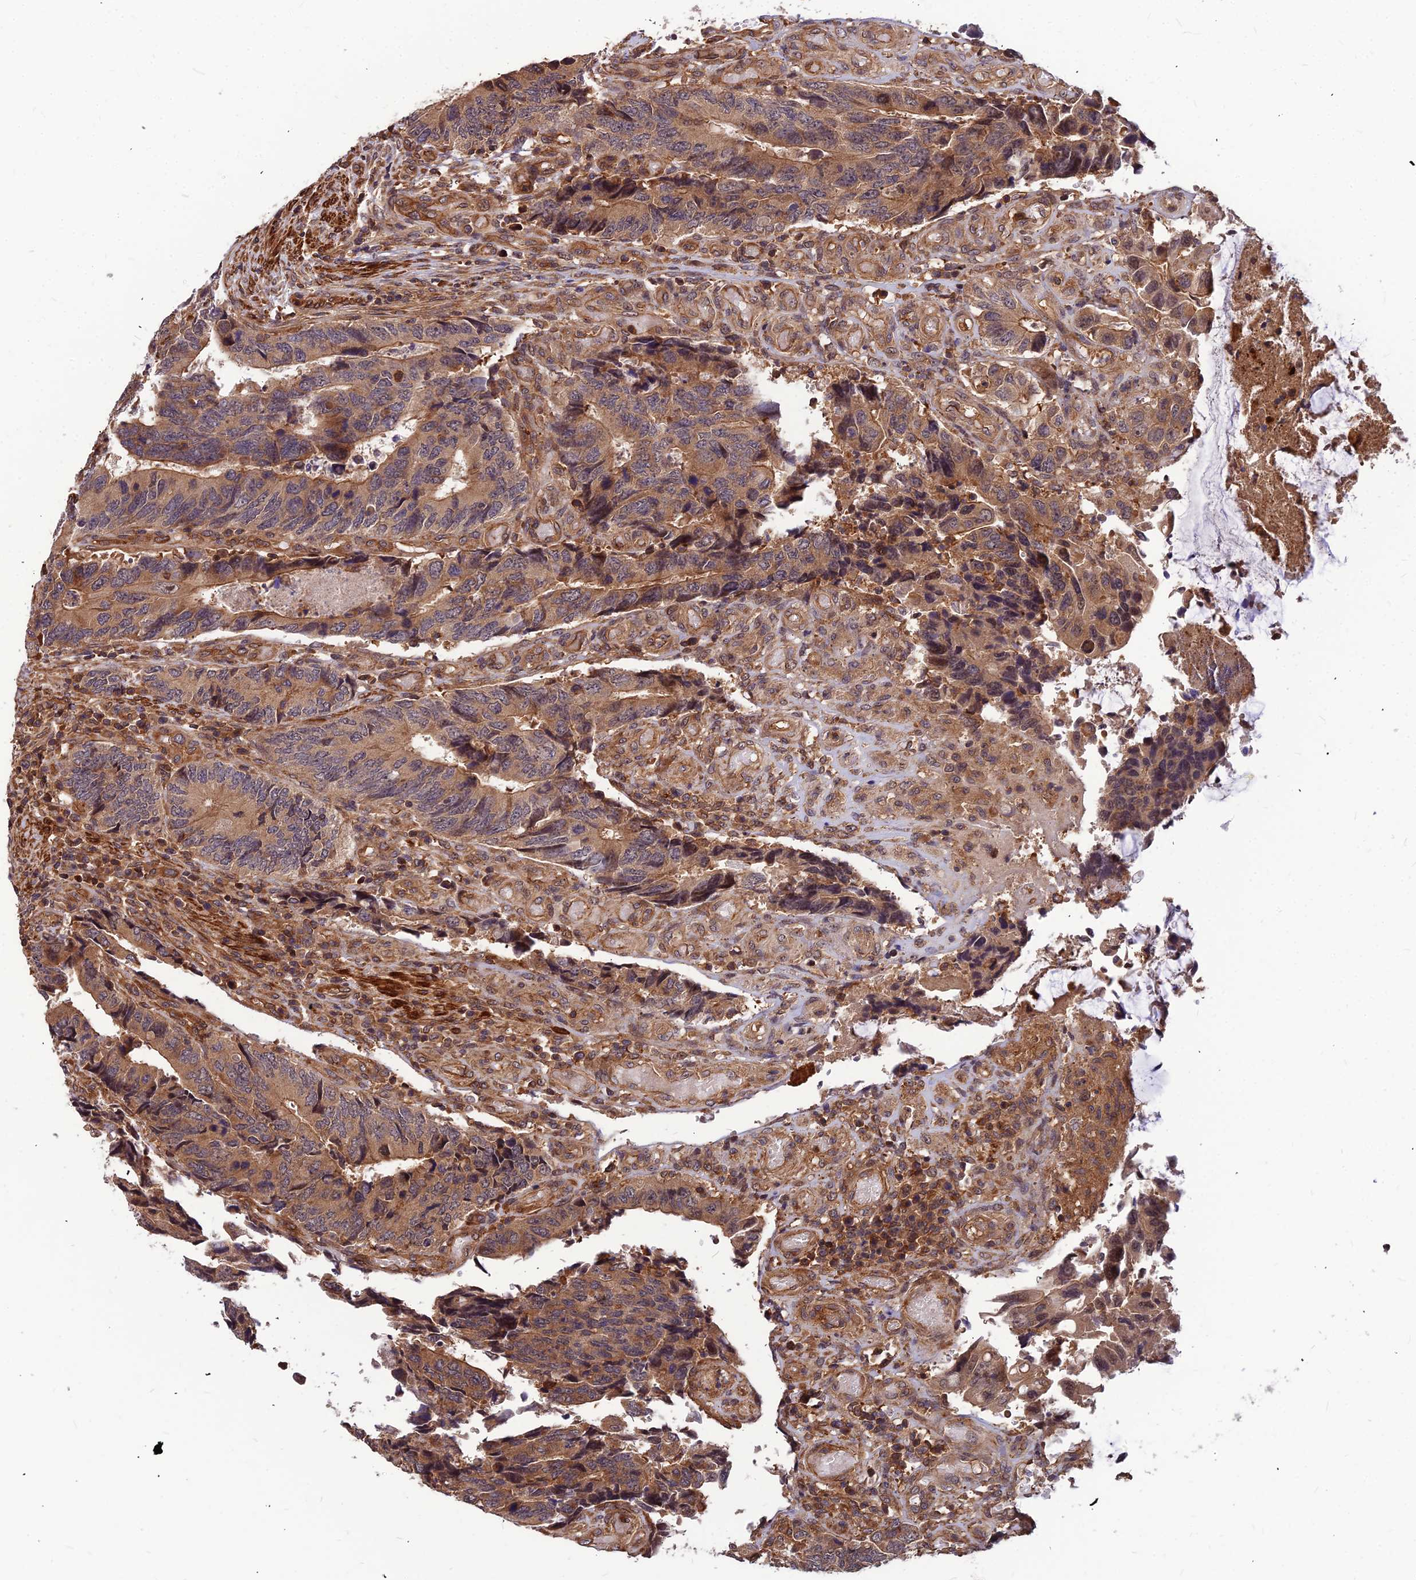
{"staining": {"intensity": "moderate", "quantity": ">75%", "location": "cytoplasmic/membranous"}, "tissue": "colorectal cancer", "cell_type": "Tumor cells", "image_type": "cancer", "snomed": [{"axis": "morphology", "description": "Adenocarcinoma, NOS"}, {"axis": "topography", "description": "Colon"}], "caption": "DAB (3,3'-diaminobenzidine) immunohistochemical staining of human adenocarcinoma (colorectal) displays moderate cytoplasmic/membranous protein positivity in about >75% of tumor cells.", "gene": "ZNF467", "patient": {"sex": "male", "age": 87}}